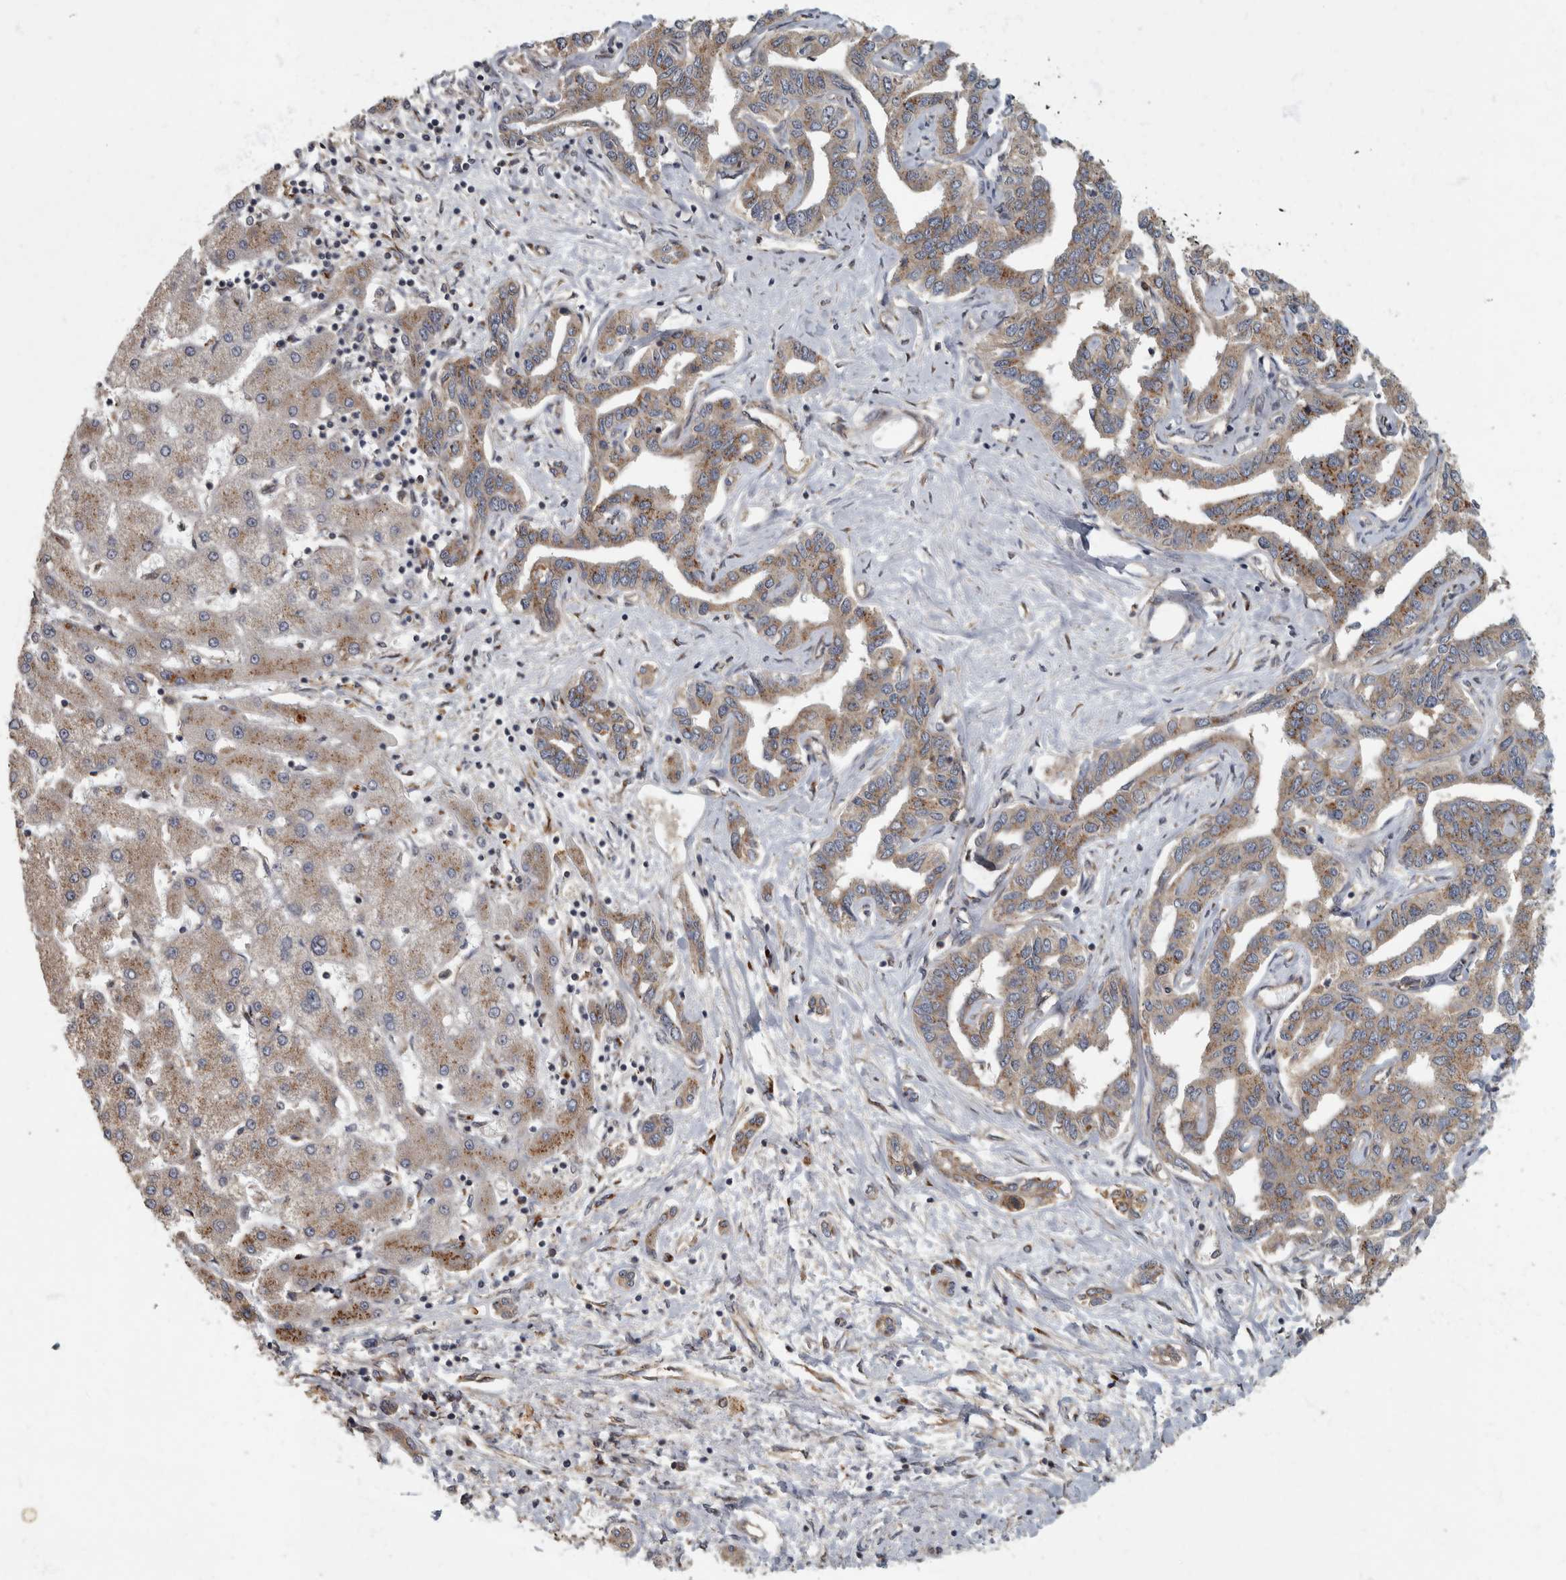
{"staining": {"intensity": "moderate", "quantity": ">75%", "location": "cytoplasmic/membranous"}, "tissue": "liver cancer", "cell_type": "Tumor cells", "image_type": "cancer", "snomed": [{"axis": "morphology", "description": "Cholangiocarcinoma"}, {"axis": "topography", "description": "Liver"}], "caption": "A high-resolution photomicrograph shows IHC staining of liver cancer (cholangiocarcinoma), which reveals moderate cytoplasmic/membranous positivity in about >75% of tumor cells.", "gene": "IQCK", "patient": {"sex": "male", "age": 59}}